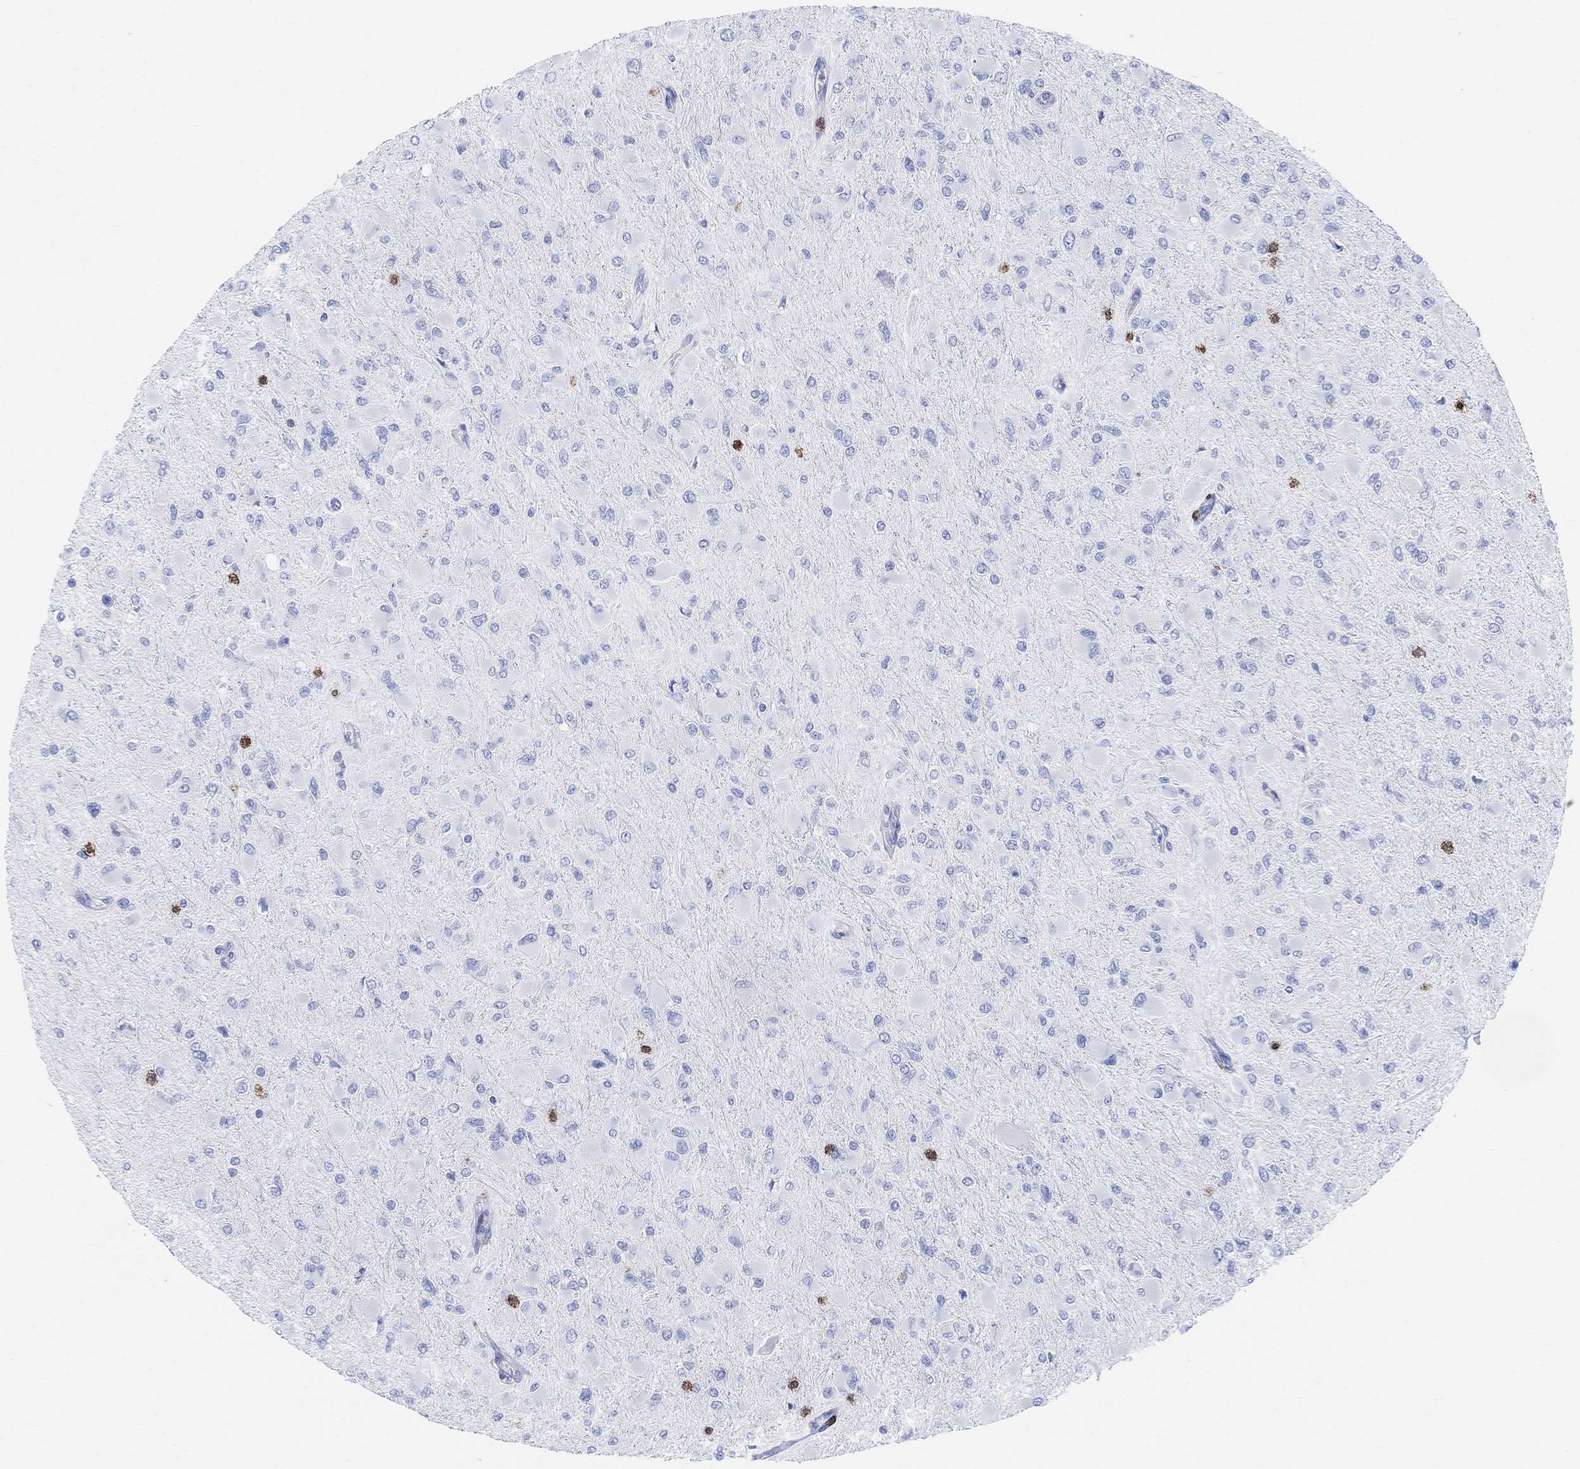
{"staining": {"intensity": "negative", "quantity": "none", "location": "none"}, "tissue": "glioma", "cell_type": "Tumor cells", "image_type": "cancer", "snomed": [{"axis": "morphology", "description": "Glioma, malignant, High grade"}, {"axis": "topography", "description": "Cerebral cortex"}], "caption": "Protein analysis of glioma displays no significant positivity in tumor cells. (DAB IHC, high magnification).", "gene": "GPR65", "patient": {"sex": "female", "age": 36}}